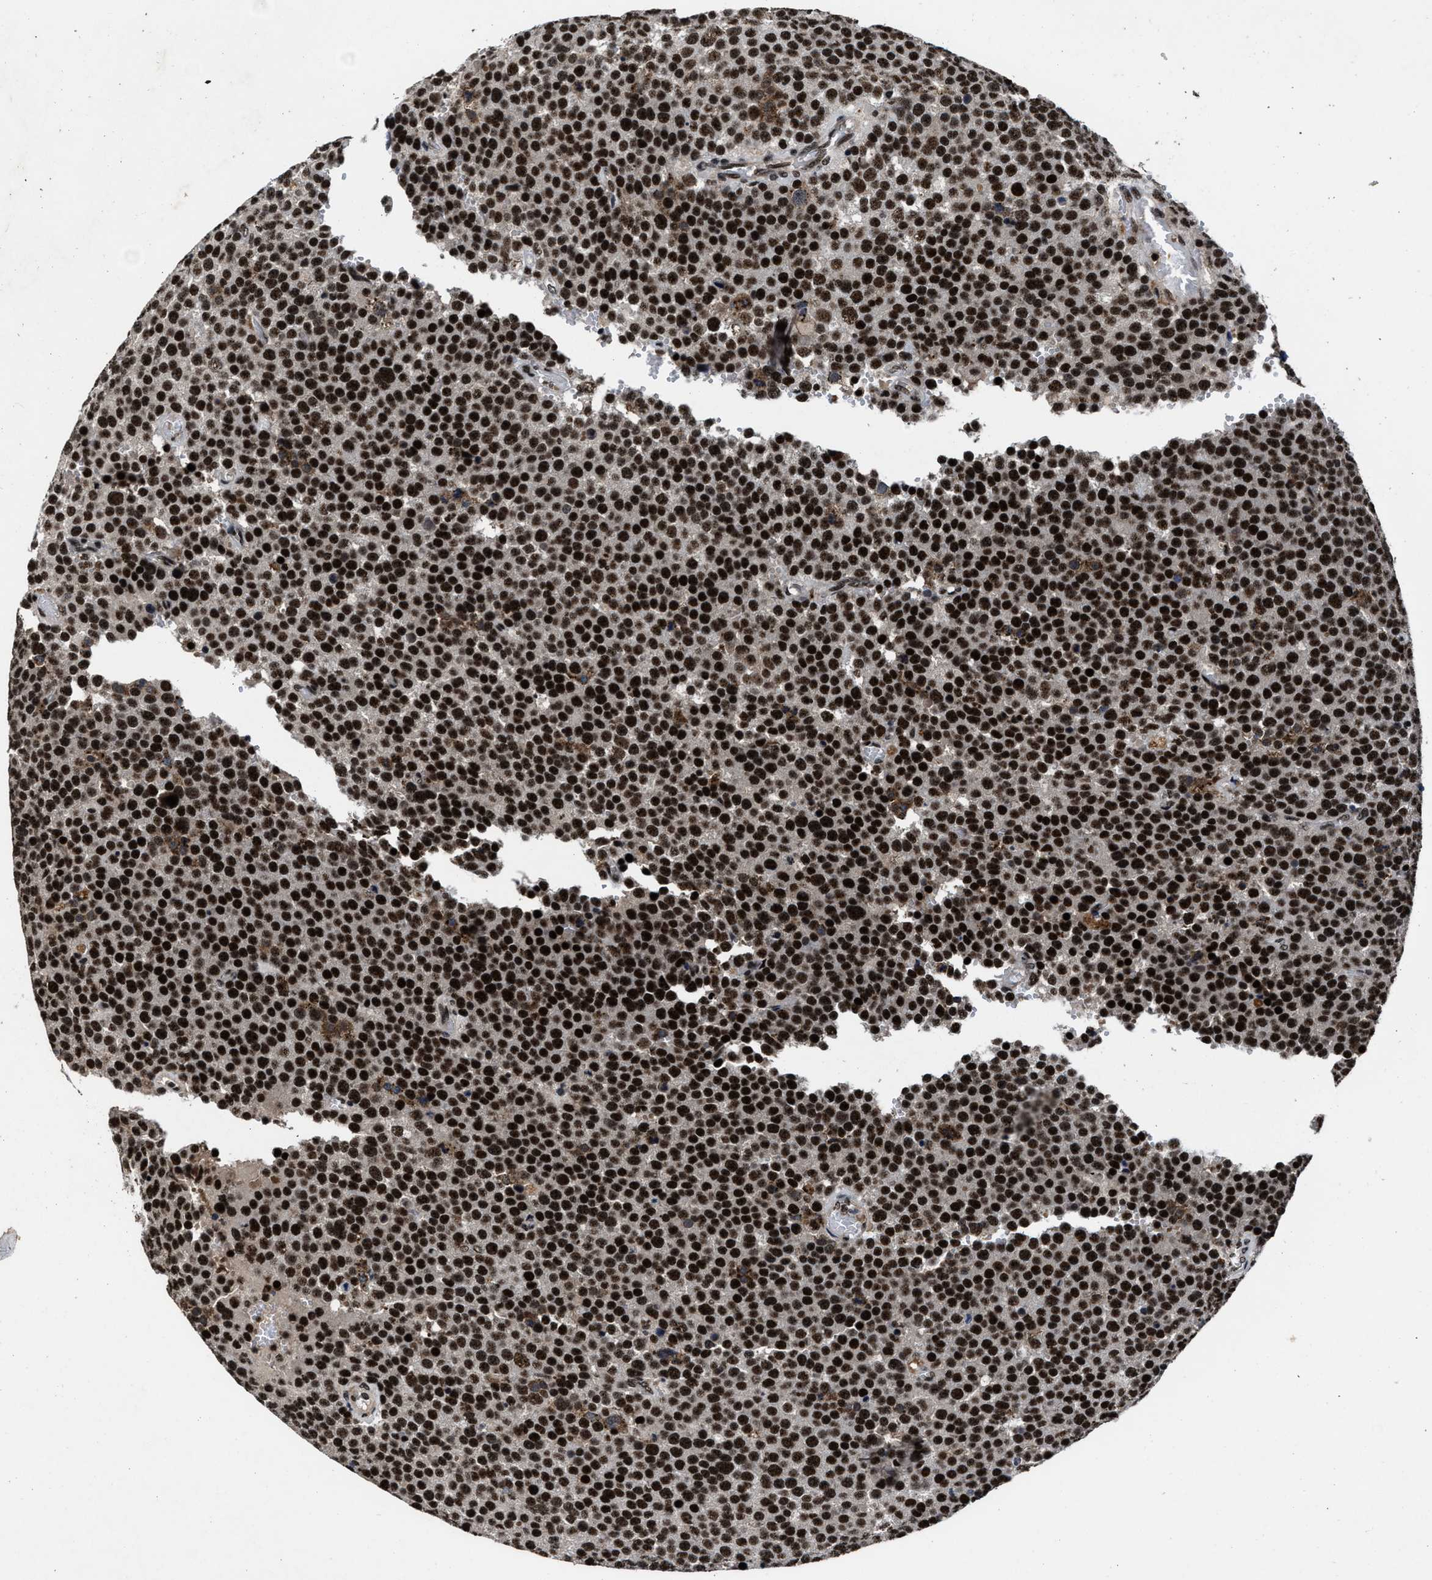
{"staining": {"intensity": "strong", "quantity": ">75%", "location": "nuclear"}, "tissue": "testis cancer", "cell_type": "Tumor cells", "image_type": "cancer", "snomed": [{"axis": "morphology", "description": "Normal tissue, NOS"}, {"axis": "morphology", "description": "Seminoma, NOS"}, {"axis": "topography", "description": "Testis"}], "caption": "This is an image of immunohistochemistry (IHC) staining of seminoma (testis), which shows strong staining in the nuclear of tumor cells.", "gene": "ZNF233", "patient": {"sex": "male", "age": 71}}